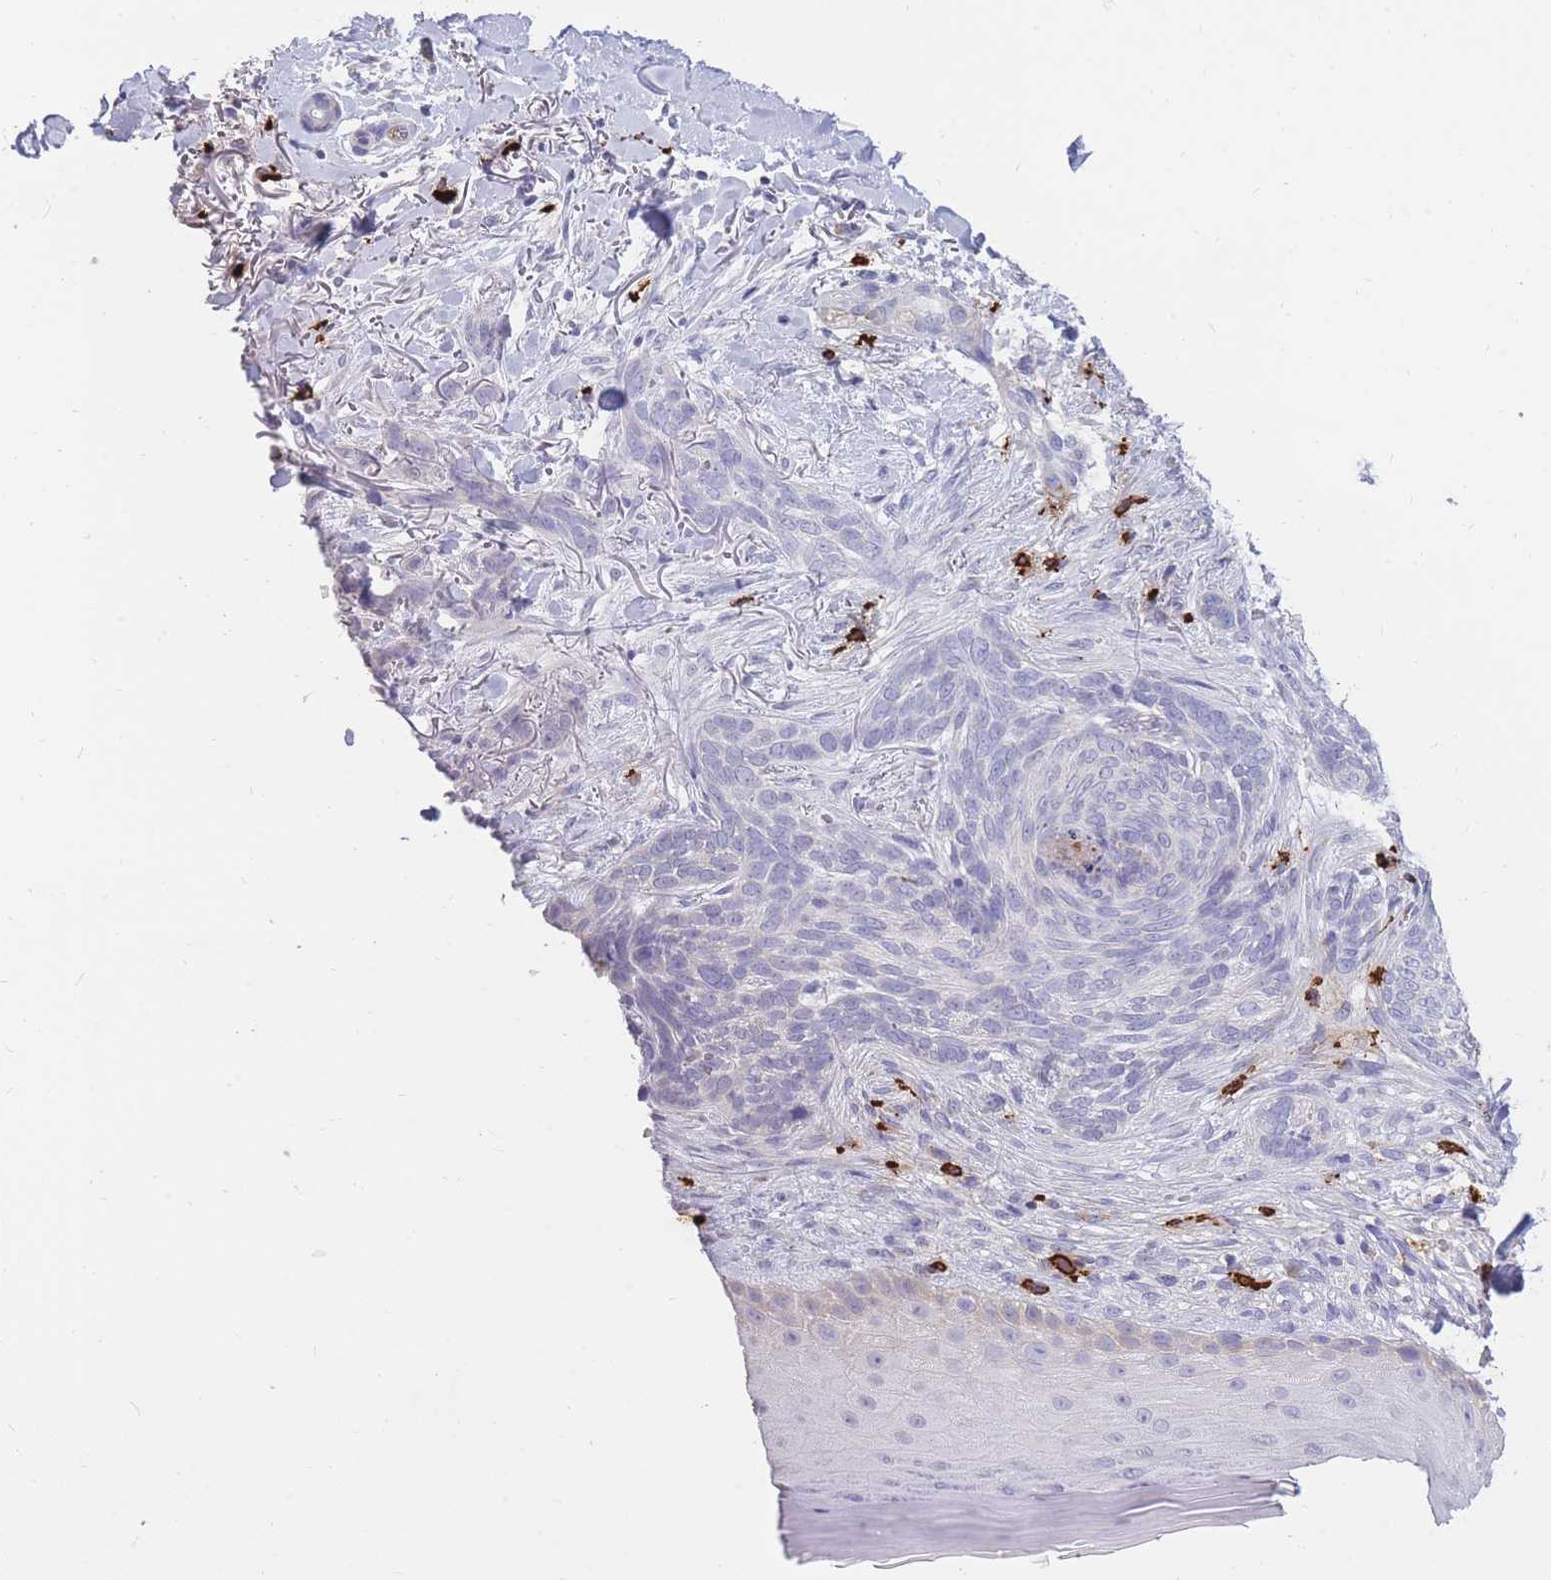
{"staining": {"intensity": "negative", "quantity": "none", "location": "none"}, "tissue": "skin cancer", "cell_type": "Tumor cells", "image_type": "cancer", "snomed": [{"axis": "morphology", "description": "Normal tissue, NOS"}, {"axis": "morphology", "description": "Basal cell carcinoma"}, {"axis": "topography", "description": "Skin"}], "caption": "Immunohistochemistry (IHC) histopathology image of neoplastic tissue: basal cell carcinoma (skin) stained with DAB displays no significant protein staining in tumor cells. (DAB immunohistochemistry visualized using brightfield microscopy, high magnification).", "gene": "TPSD1", "patient": {"sex": "female", "age": 67}}